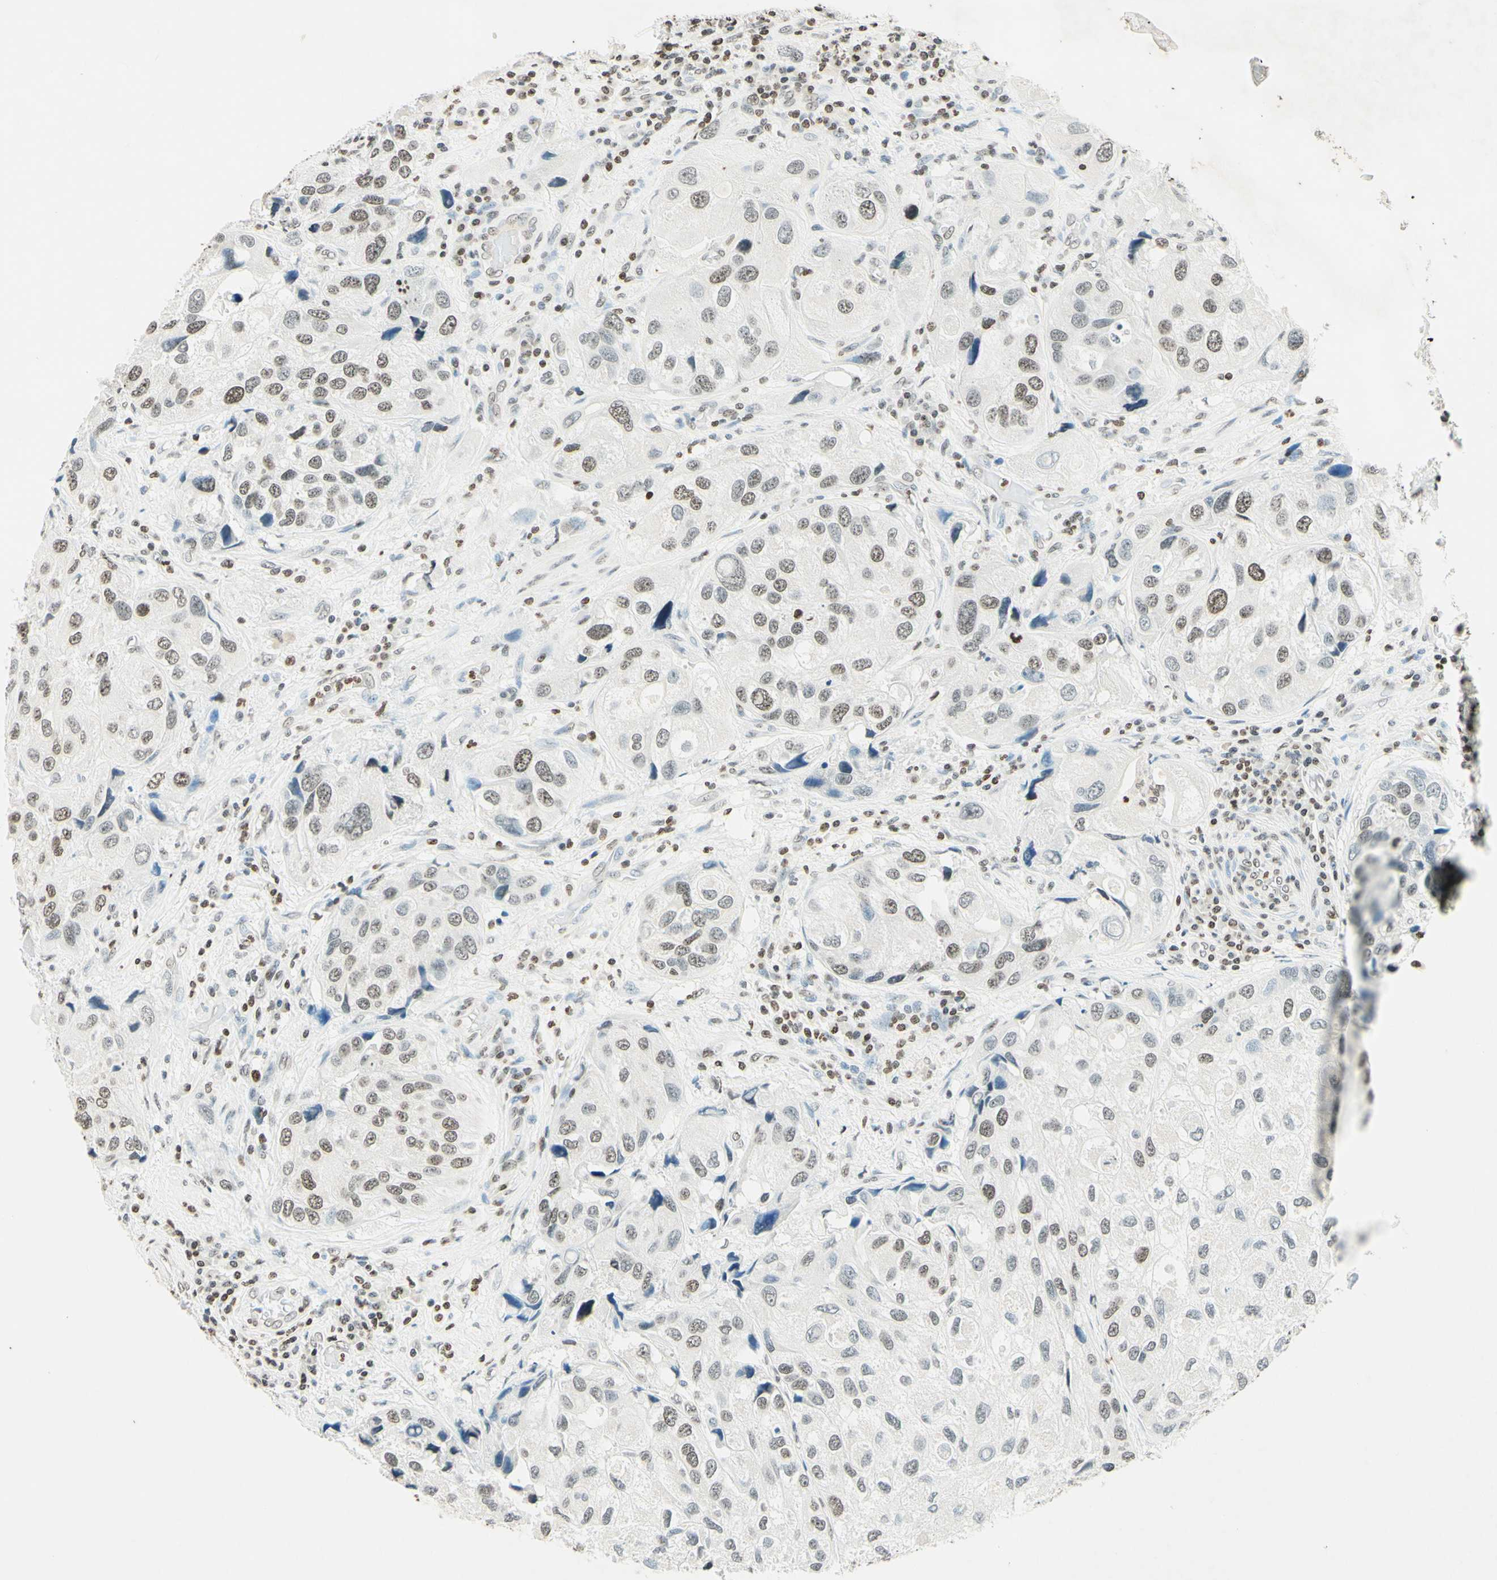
{"staining": {"intensity": "moderate", "quantity": "25%-75%", "location": "nuclear"}, "tissue": "urothelial cancer", "cell_type": "Tumor cells", "image_type": "cancer", "snomed": [{"axis": "morphology", "description": "Urothelial carcinoma, High grade"}, {"axis": "topography", "description": "Urinary bladder"}], "caption": "A brown stain shows moderate nuclear expression of a protein in urothelial cancer tumor cells.", "gene": "MSH2", "patient": {"sex": "female", "age": 64}}